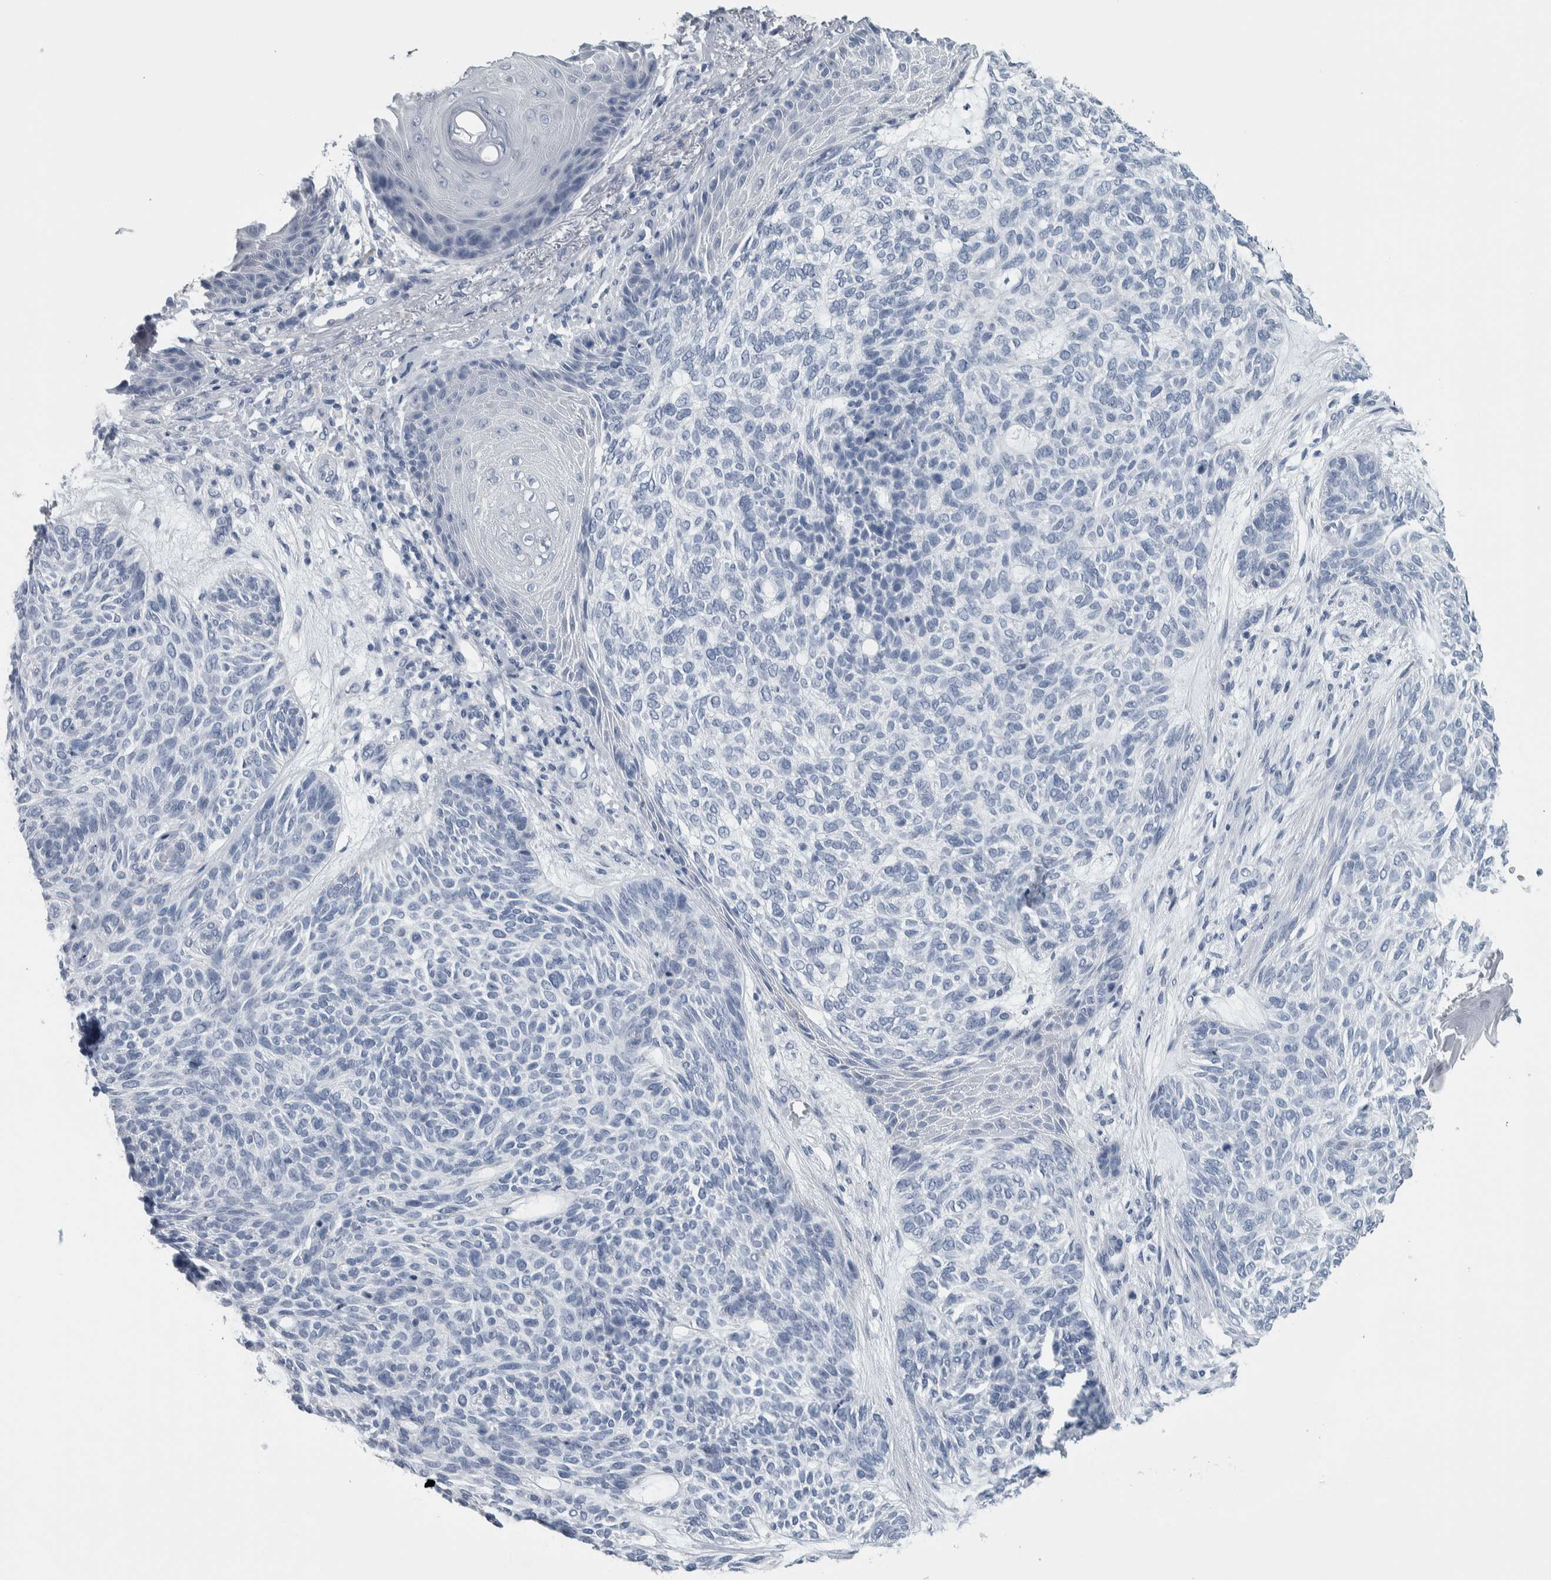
{"staining": {"intensity": "negative", "quantity": "none", "location": "none"}, "tissue": "skin cancer", "cell_type": "Tumor cells", "image_type": "cancer", "snomed": [{"axis": "morphology", "description": "Basal cell carcinoma"}, {"axis": "topography", "description": "Skin"}], "caption": "There is no significant positivity in tumor cells of skin cancer. (IHC, brightfield microscopy, high magnification).", "gene": "CDH17", "patient": {"sex": "male", "age": 55}}